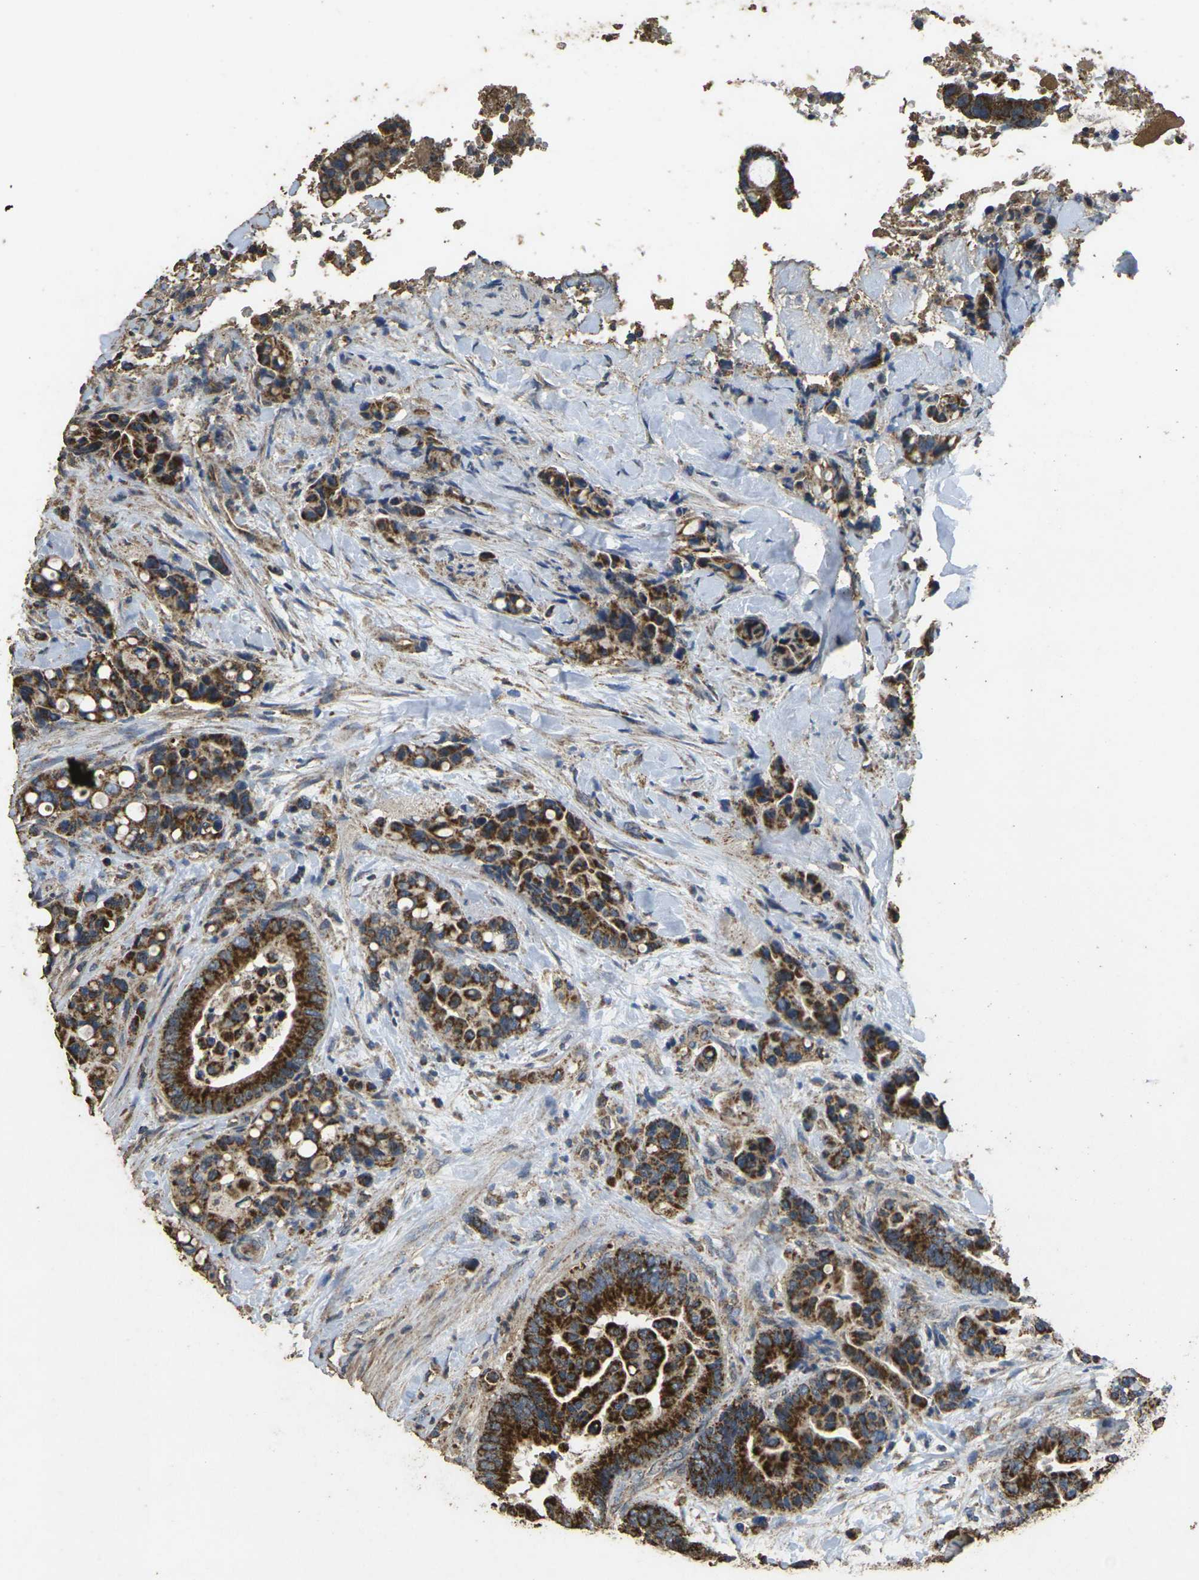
{"staining": {"intensity": "strong", "quantity": ">75%", "location": "cytoplasmic/membranous"}, "tissue": "colorectal cancer", "cell_type": "Tumor cells", "image_type": "cancer", "snomed": [{"axis": "morphology", "description": "Normal tissue, NOS"}, {"axis": "morphology", "description": "Adenocarcinoma, NOS"}, {"axis": "topography", "description": "Colon"}], "caption": "Adenocarcinoma (colorectal) stained for a protein (brown) exhibits strong cytoplasmic/membranous positive staining in about >75% of tumor cells.", "gene": "MAPK11", "patient": {"sex": "male", "age": 82}}